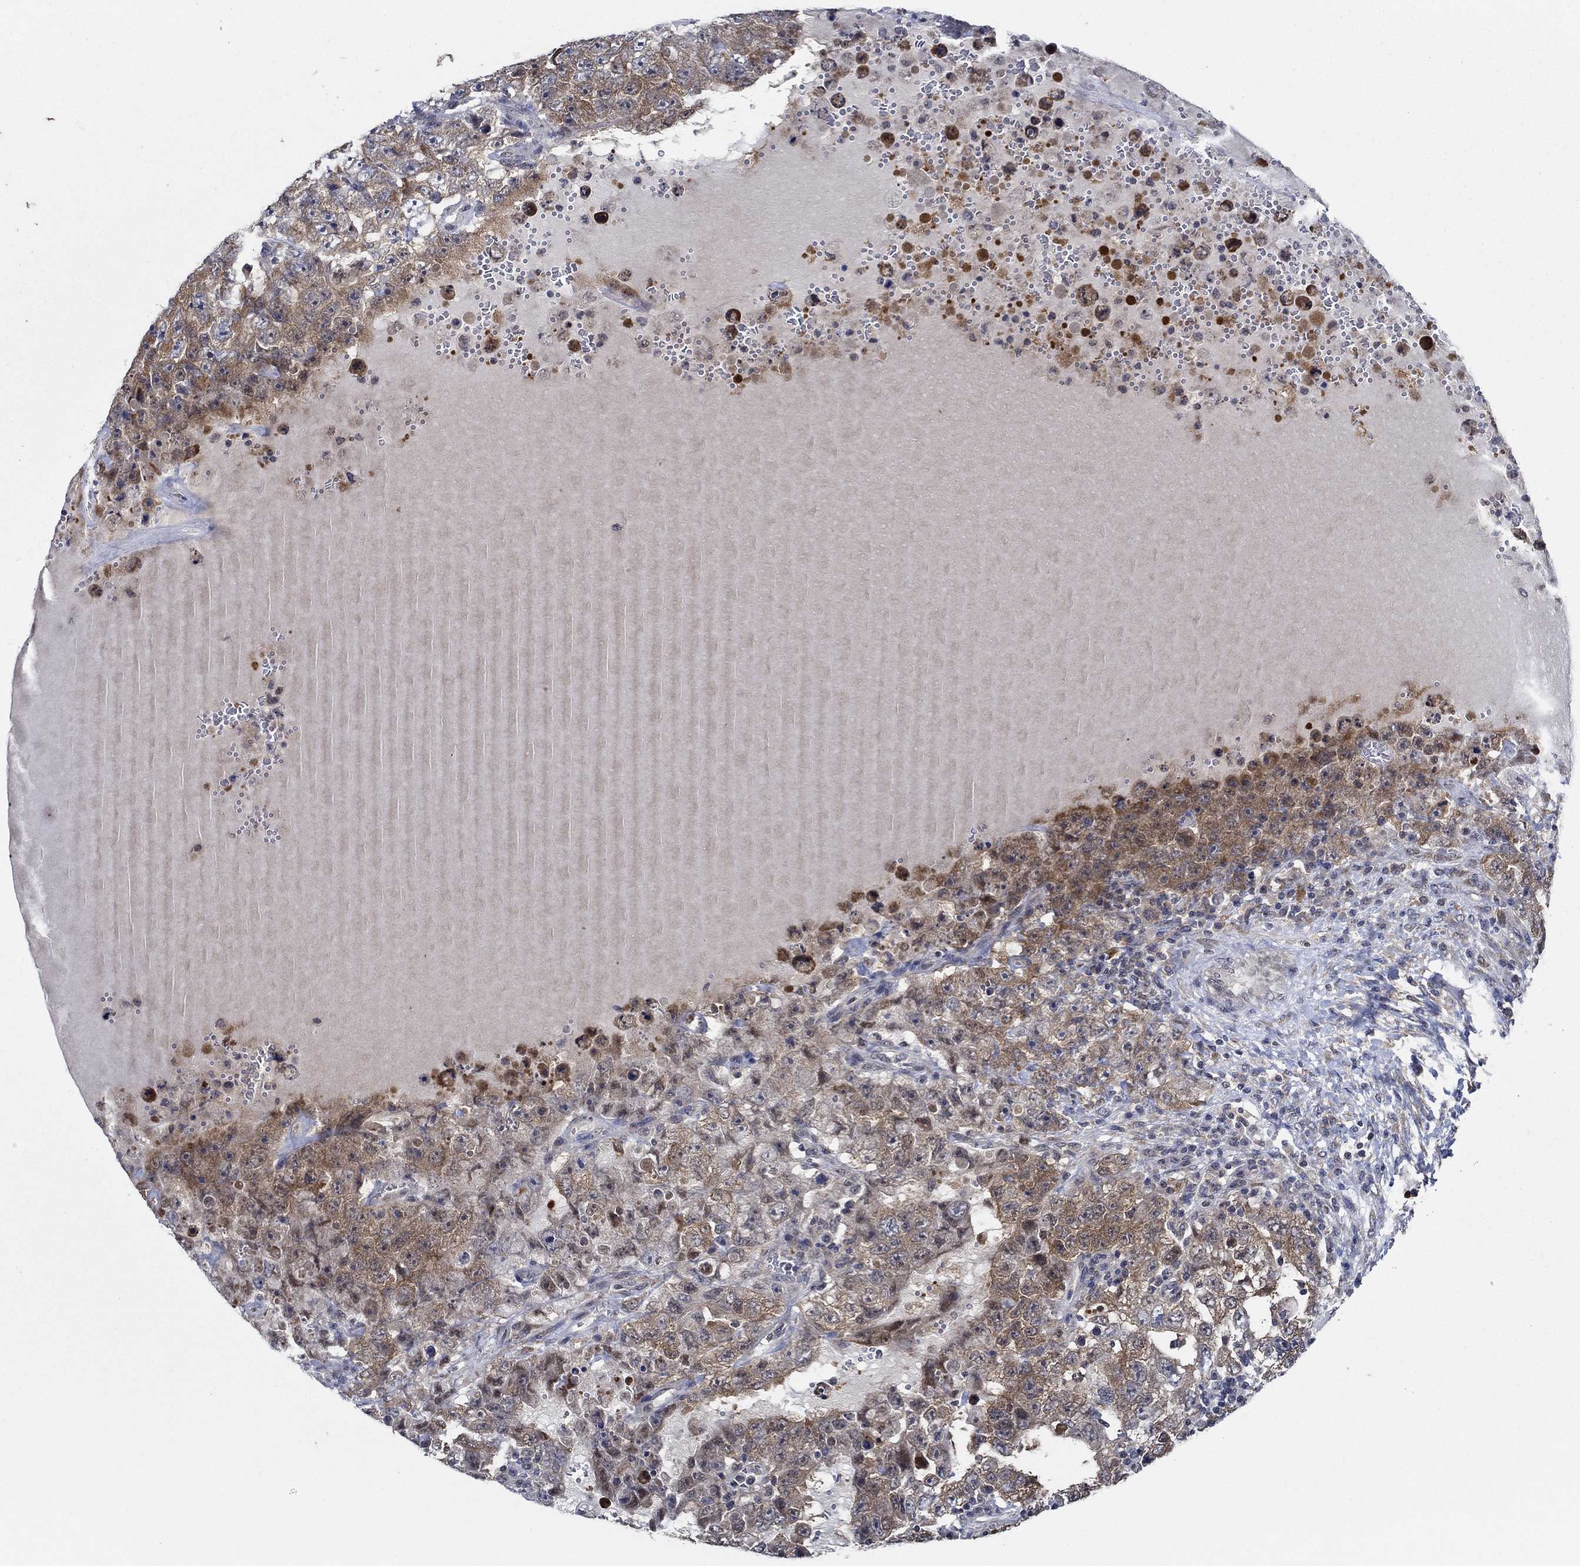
{"staining": {"intensity": "moderate", "quantity": "25%-75%", "location": "cytoplasmic/membranous"}, "tissue": "testis cancer", "cell_type": "Tumor cells", "image_type": "cancer", "snomed": [{"axis": "morphology", "description": "Carcinoma, Embryonal, NOS"}, {"axis": "topography", "description": "Testis"}], "caption": "Testis cancer tissue shows moderate cytoplasmic/membranous expression in approximately 25%-75% of tumor cells", "gene": "DACT1", "patient": {"sex": "male", "age": 26}}